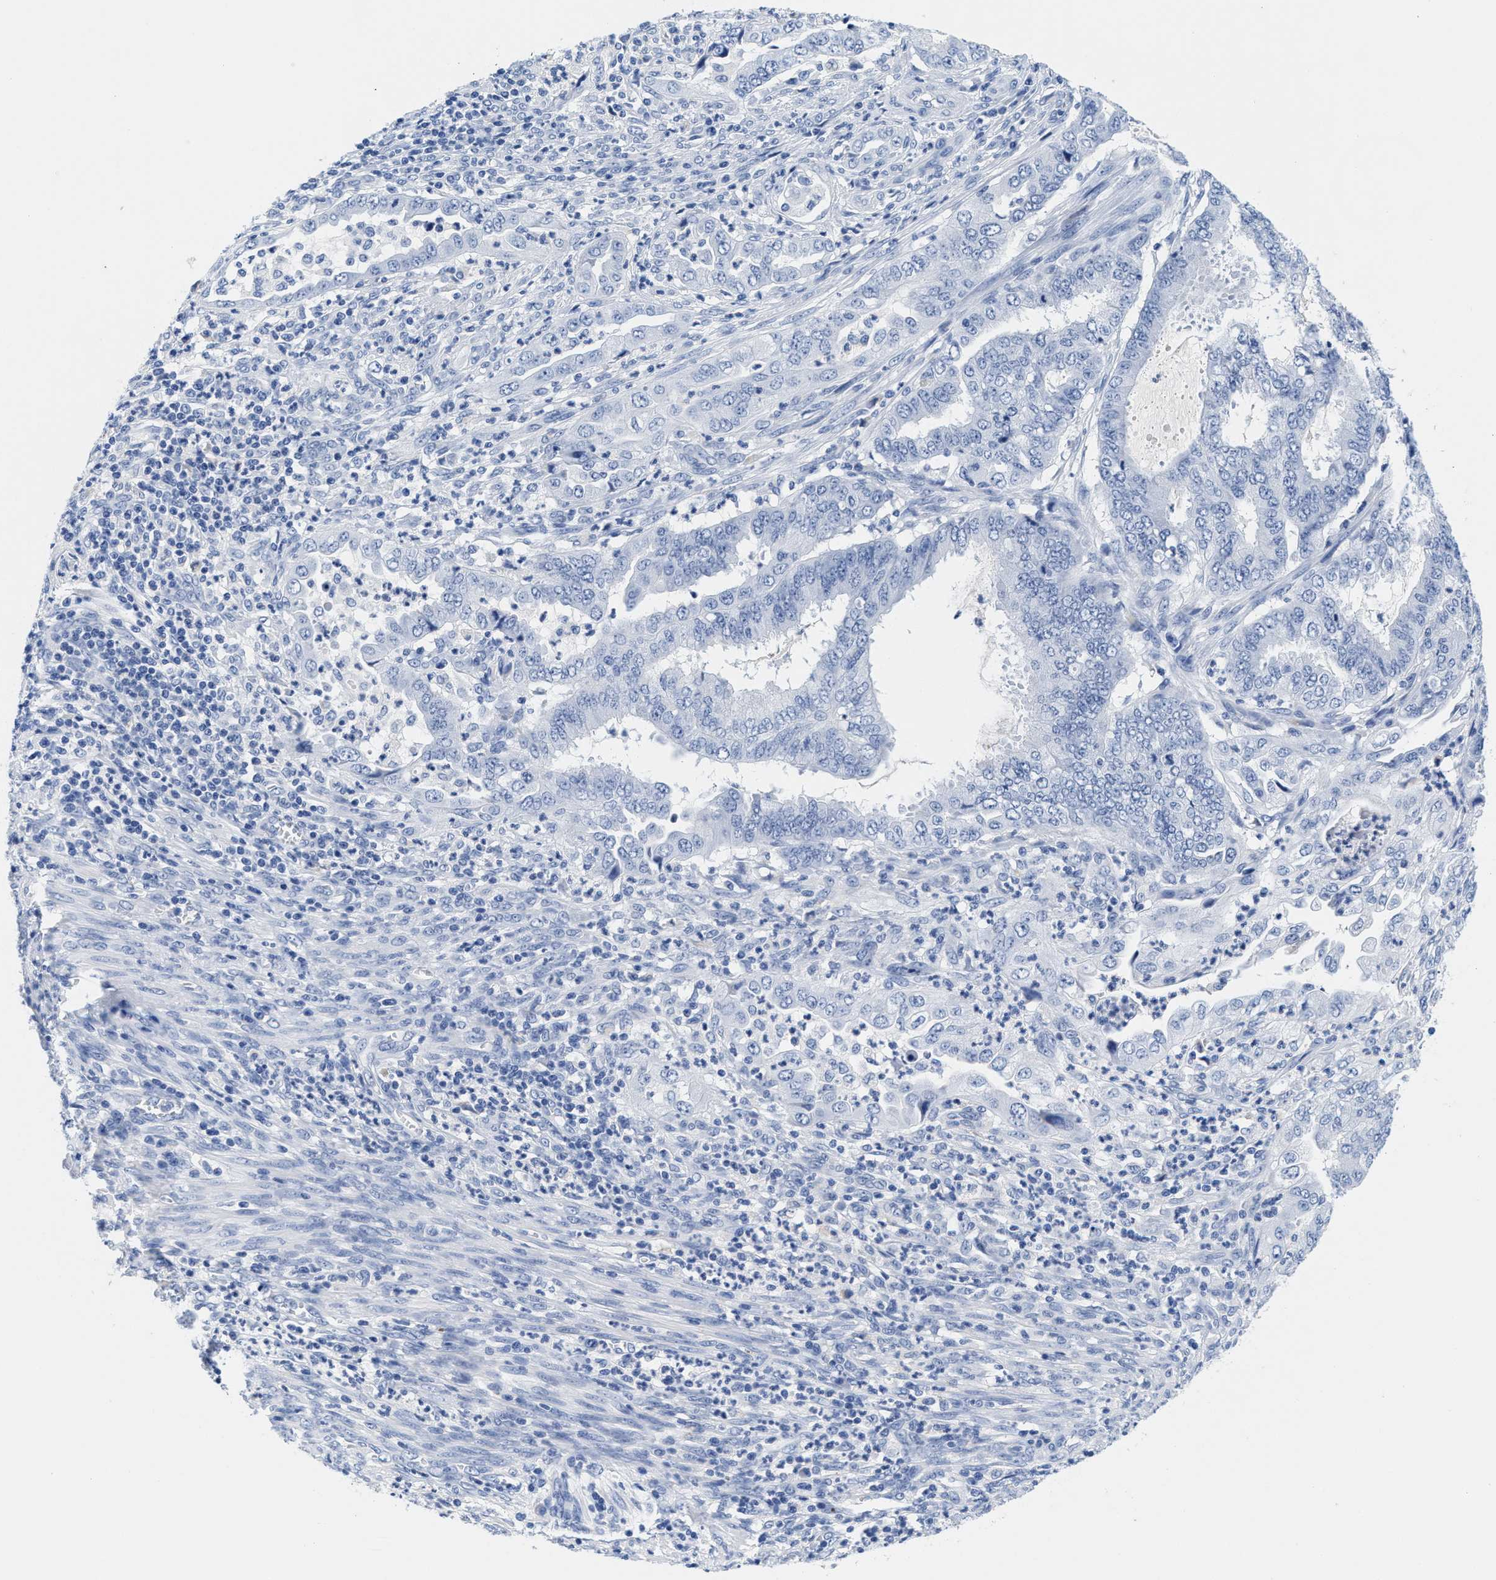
{"staining": {"intensity": "negative", "quantity": "none", "location": "none"}, "tissue": "endometrial cancer", "cell_type": "Tumor cells", "image_type": "cancer", "snomed": [{"axis": "morphology", "description": "Adenocarcinoma, NOS"}, {"axis": "topography", "description": "Endometrium"}], "caption": "Immunohistochemistry histopathology image of human endometrial adenocarcinoma stained for a protein (brown), which demonstrates no positivity in tumor cells. (Immunohistochemistry, brightfield microscopy, high magnification).", "gene": "TTC3", "patient": {"sex": "female", "age": 51}}